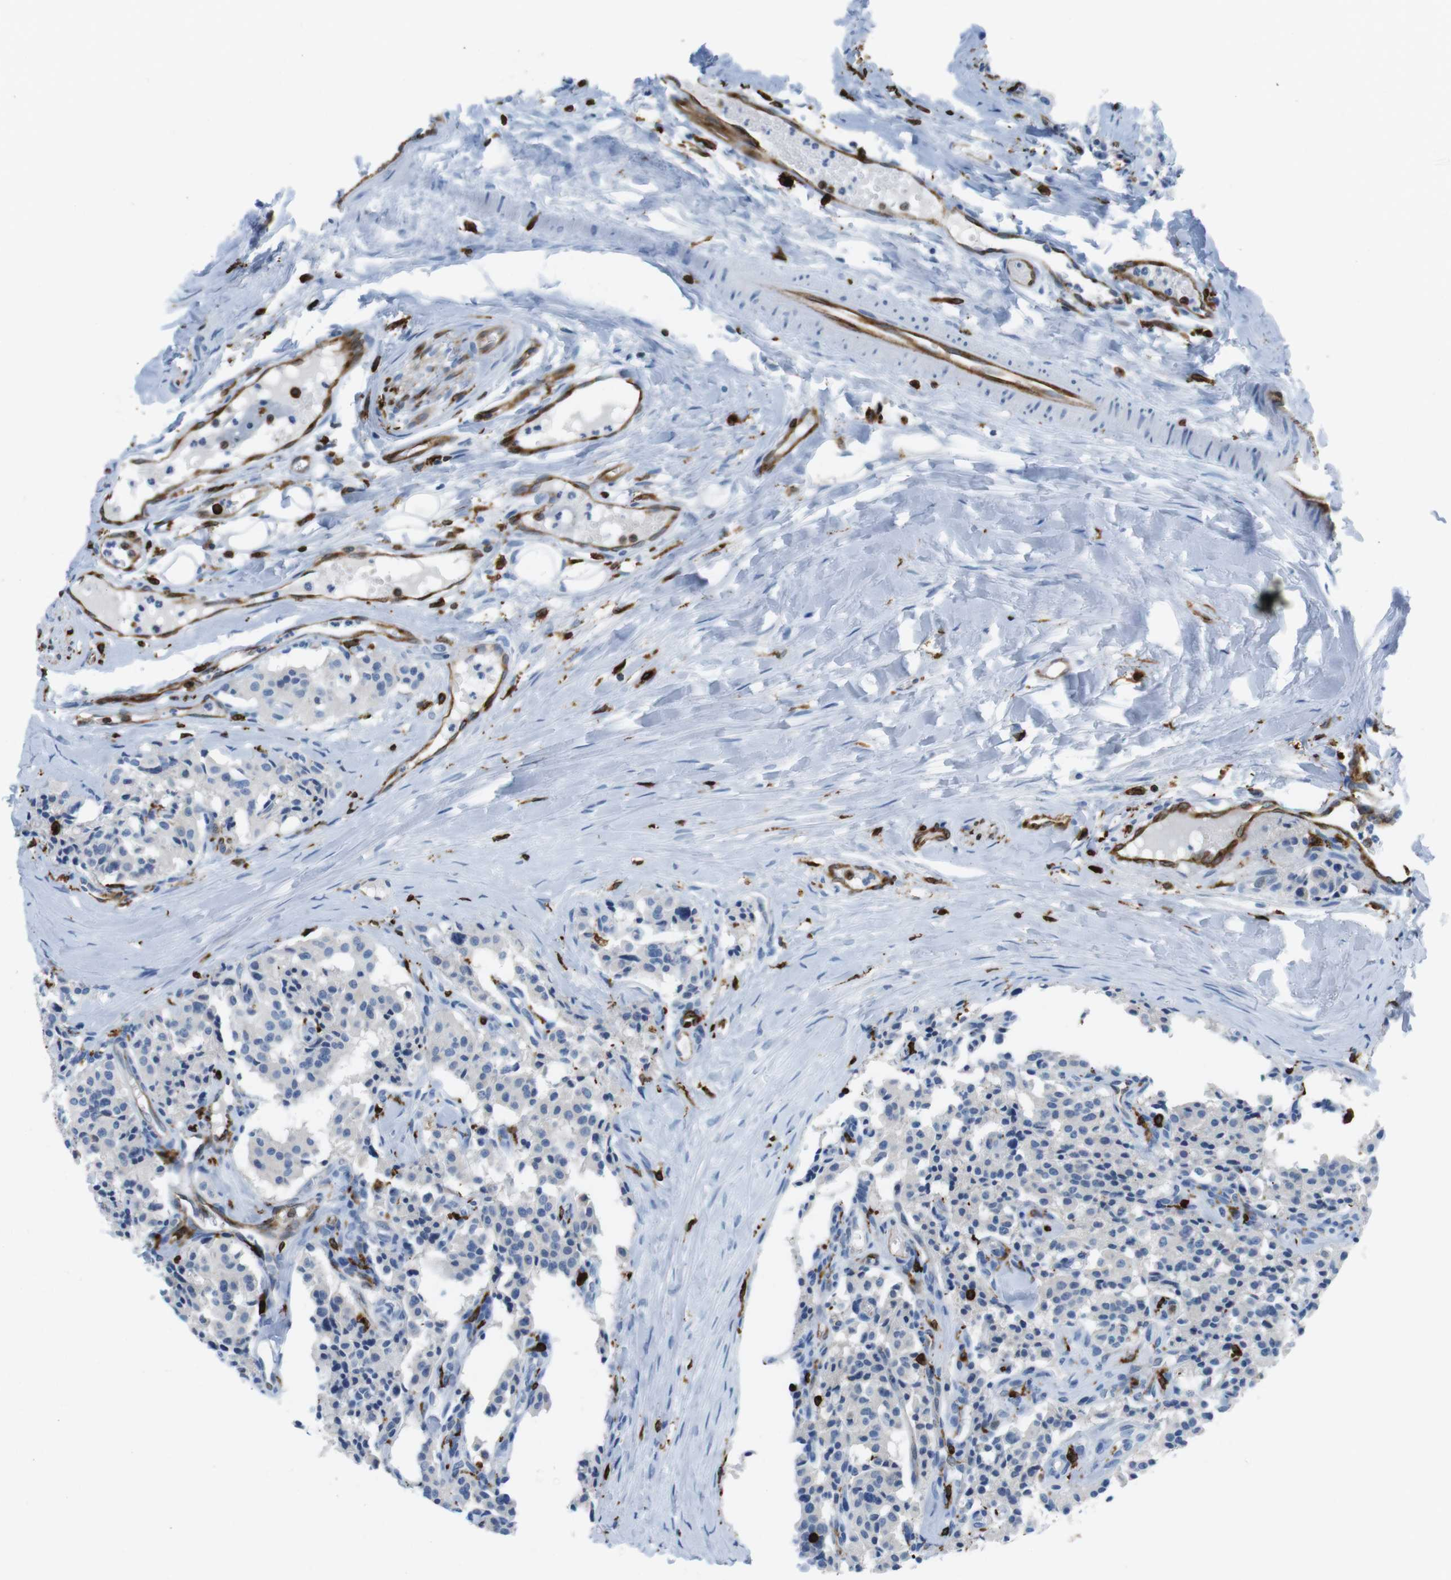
{"staining": {"intensity": "negative", "quantity": "none", "location": "none"}, "tissue": "carcinoid", "cell_type": "Tumor cells", "image_type": "cancer", "snomed": [{"axis": "morphology", "description": "Carcinoid, malignant, NOS"}, {"axis": "topography", "description": "Lung"}], "caption": "IHC of carcinoid demonstrates no staining in tumor cells. (IHC, brightfield microscopy, high magnification).", "gene": "CIITA", "patient": {"sex": "male", "age": 30}}